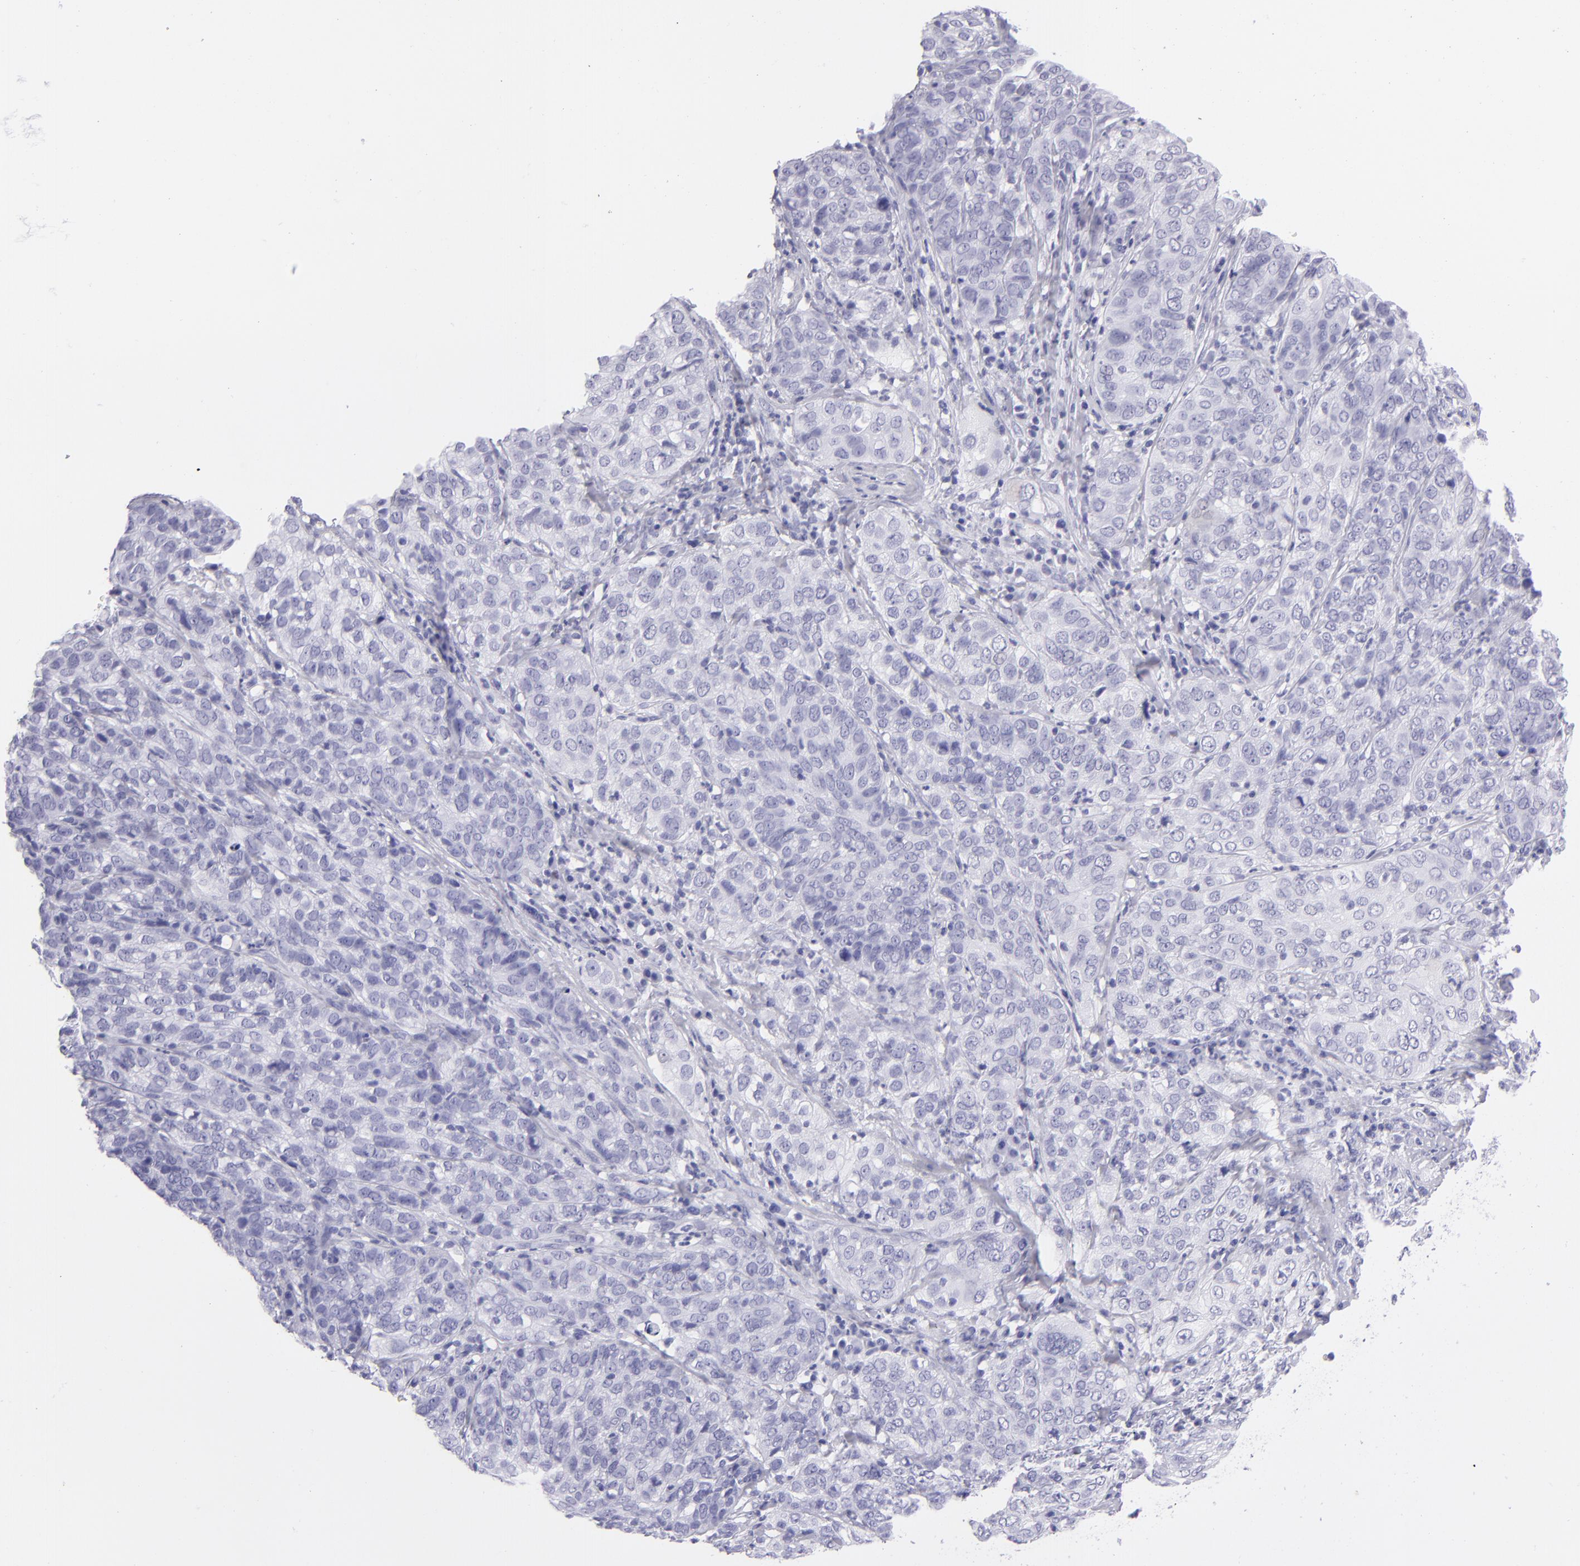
{"staining": {"intensity": "negative", "quantity": "none", "location": "none"}, "tissue": "cervical cancer", "cell_type": "Tumor cells", "image_type": "cancer", "snomed": [{"axis": "morphology", "description": "Squamous cell carcinoma, NOS"}, {"axis": "topography", "description": "Cervix"}], "caption": "DAB (3,3'-diaminobenzidine) immunohistochemical staining of human cervical cancer (squamous cell carcinoma) shows no significant expression in tumor cells.", "gene": "PVALB", "patient": {"sex": "female", "age": 38}}